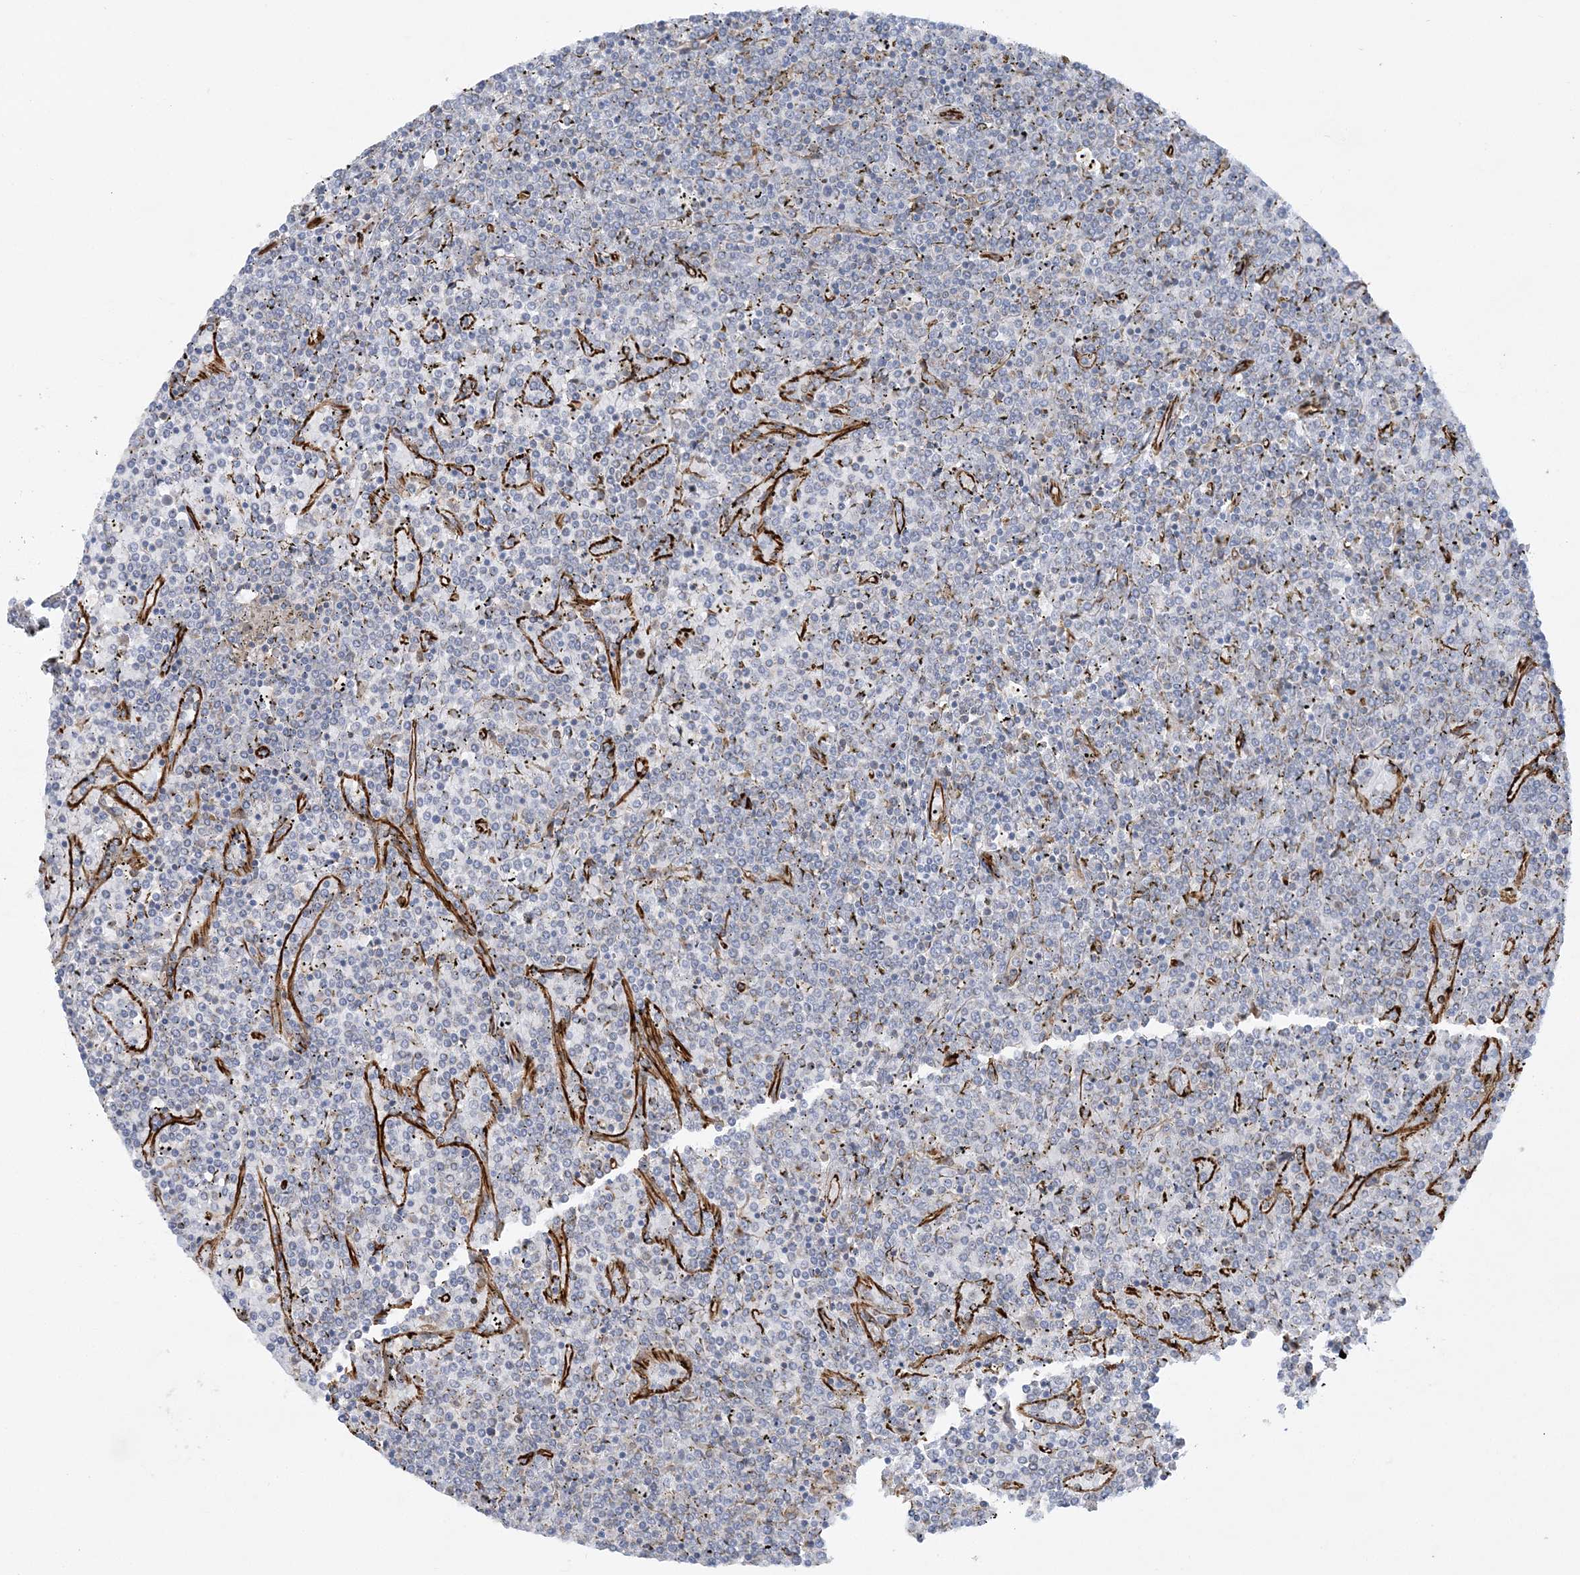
{"staining": {"intensity": "negative", "quantity": "none", "location": "none"}, "tissue": "lymphoma", "cell_type": "Tumor cells", "image_type": "cancer", "snomed": [{"axis": "morphology", "description": "Malignant lymphoma, non-Hodgkin's type, Low grade"}, {"axis": "topography", "description": "Spleen"}], "caption": "A high-resolution micrograph shows immunohistochemistry (IHC) staining of malignant lymphoma, non-Hodgkin's type (low-grade), which exhibits no significant expression in tumor cells.", "gene": "SCLT1", "patient": {"sex": "female", "age": 19}}